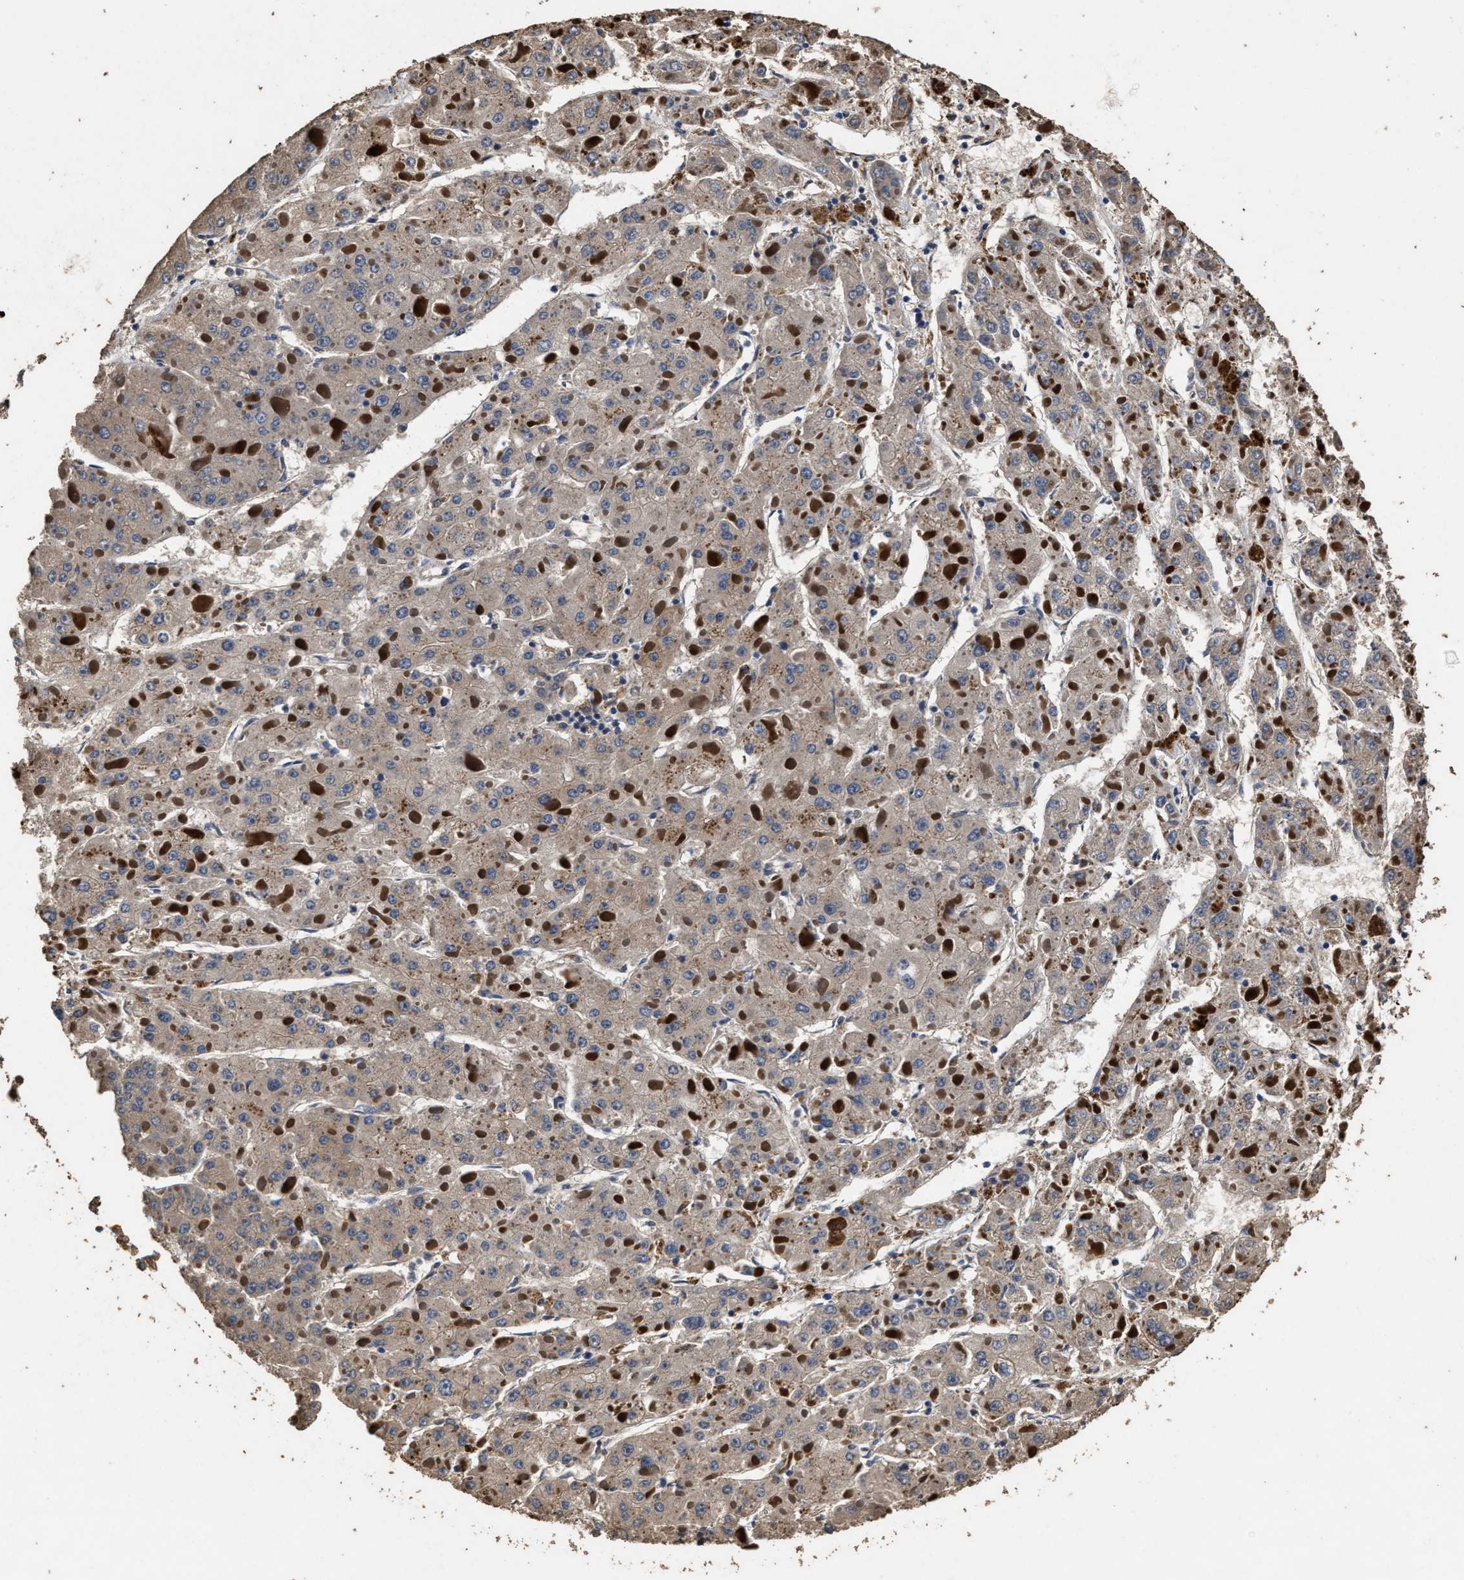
{"staining": {"intensity": "weak", "quantity": "25%-75%", "location": "cytoplasmic/membranous"}, "tissue": "liver cancer", "cell_type": "Tumor cells", "image_type": "cancer", "snomed": [{"axis": "morphology", "description": "Carcinoma, Hepatocellular, NOS"}, {"axis": "topography", "description": "Liver"}], "caption": "Immunohistochemical staining of hepatocellular carcinoma (liver) demonstrates low levels of weak cytoplasmic/membranous protein positivity in about 25%-75% of tumor cells. Nuclei are stained in blue.", "gene": "TPST2", "patient": {"sex": "female", "age": 73}}